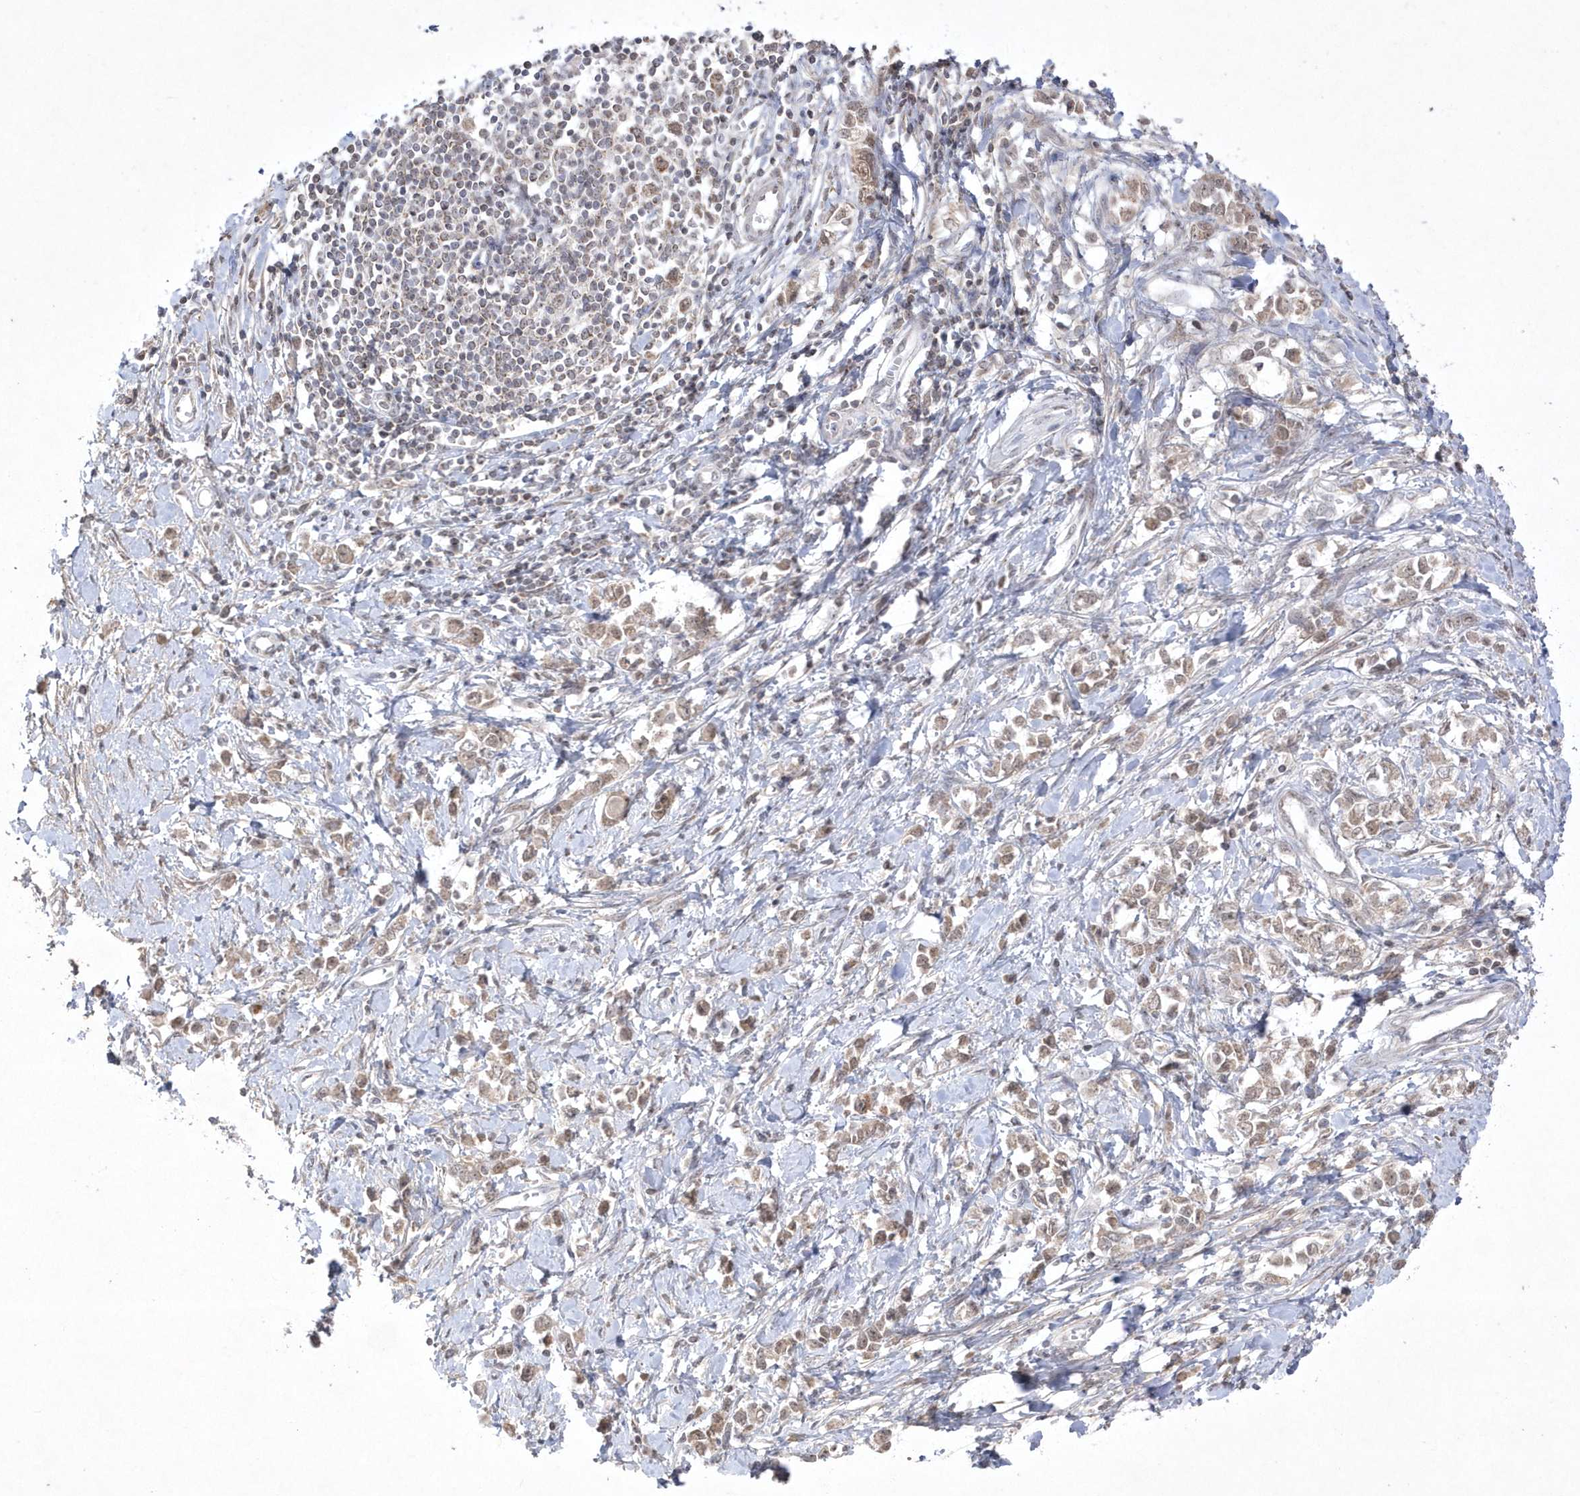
{"staining": {"intensity": "moderate", "quantity": ">75%", "location": "nuclear"}, "tissue": "stomach cancer", "cell_type": "Tumor cells", "image_type": "cancer", "snomed": [{"axis": "morphology", "description": "Adenocarcinoma, NOS"}, {"axis": "topography", "description": "Stomach"}], "caption": "About >75% of tumor cells in human stomach cancer (adenocarcinoma) reveal moderate nuclear protein staining as visualized by brown immunohistochemical staining.", "gene": "CPSF3", "patient": {"sex": "female", "age": 76}}